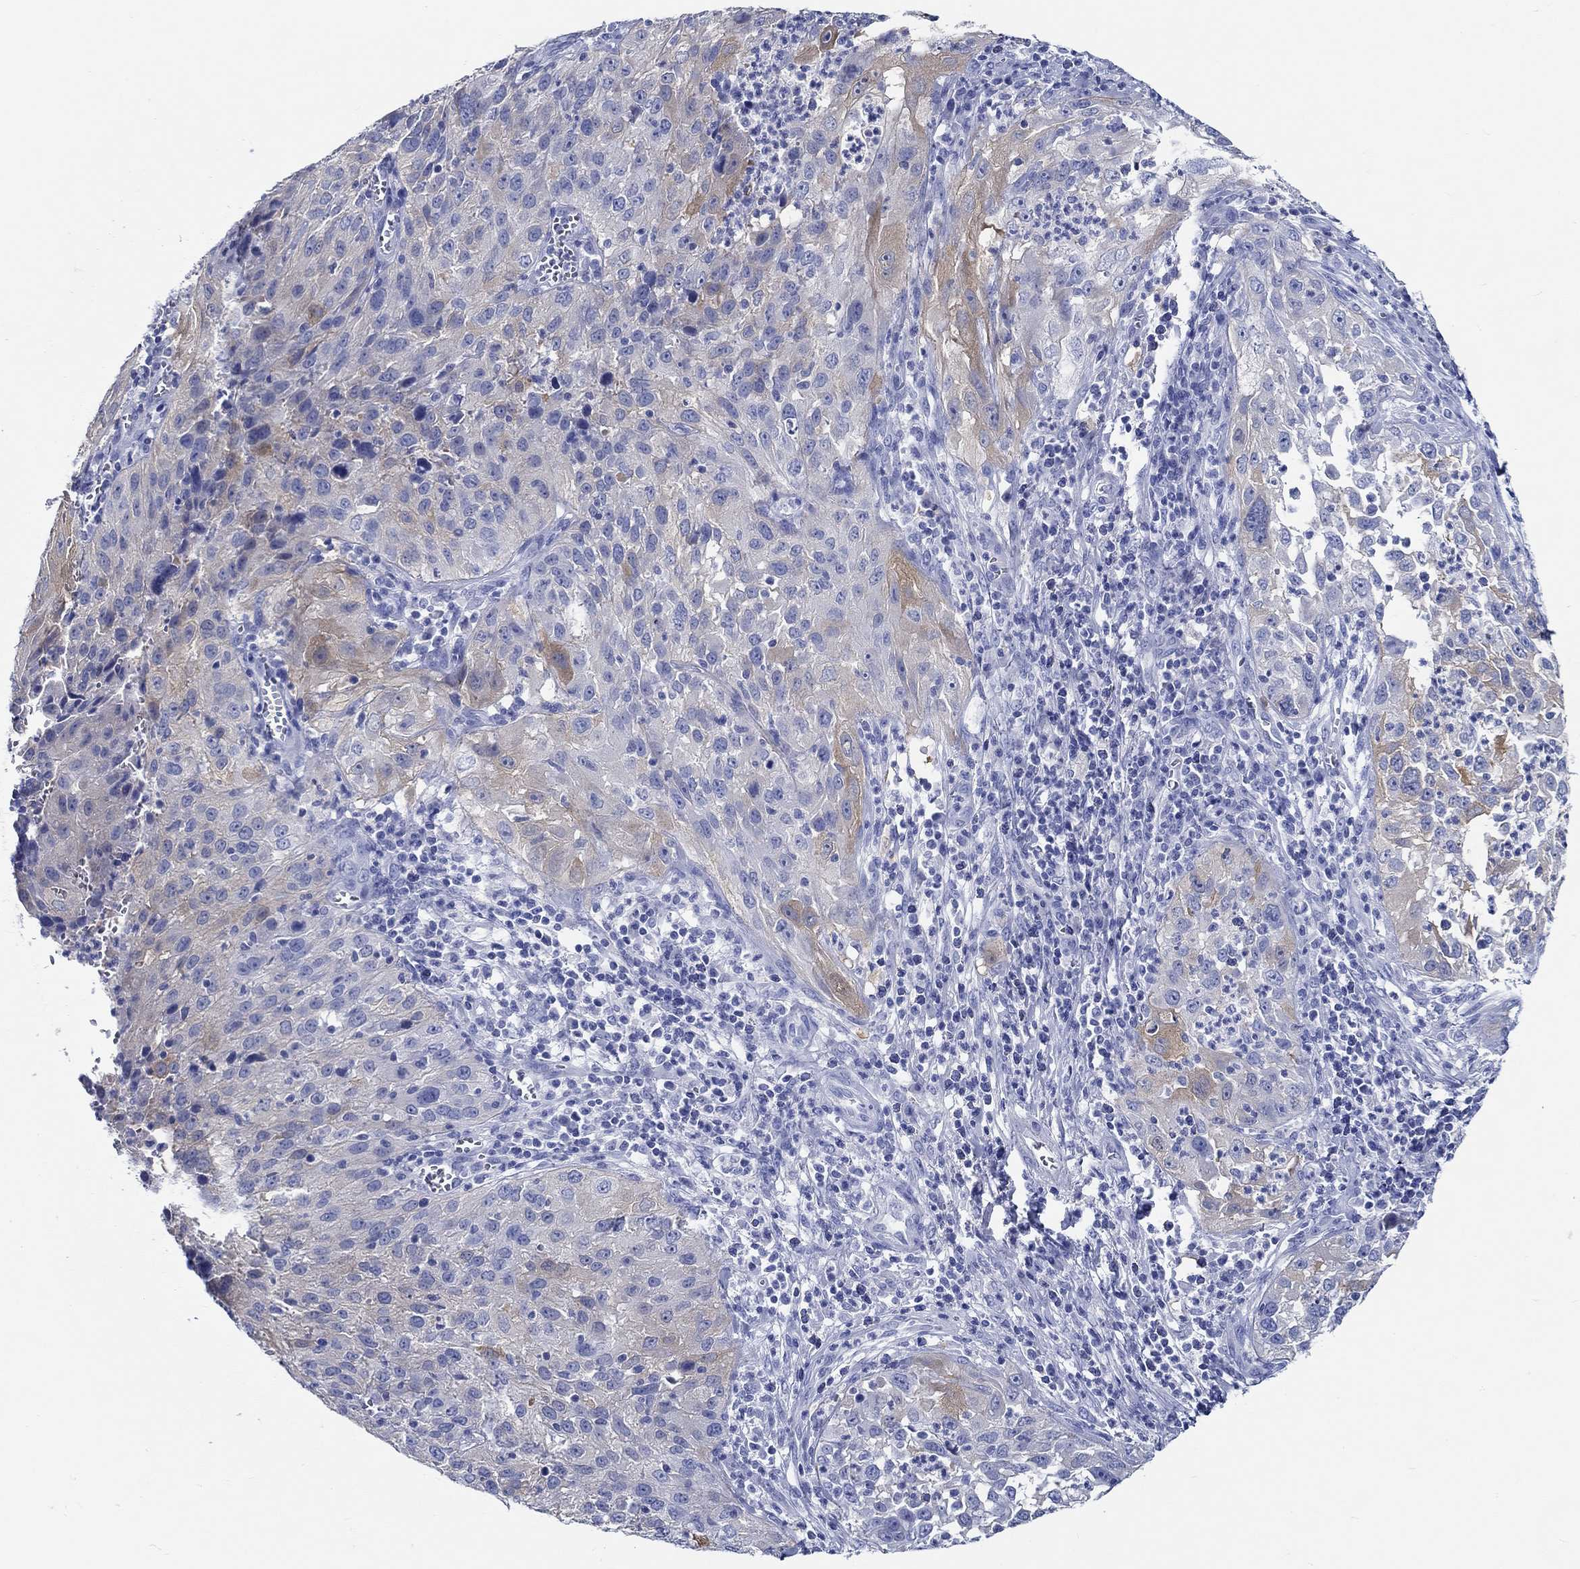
{"staining": {"intensity": "moderate", "quantity": "<25%", "location": "cytoplasmic/membranous"}, "tissue": "cervical cancer", "cell_type": "Tumor cells", "image_type": "cancer", "snomed": [{"axis": "morphology", "description": "Squamous cell carcinoma, NOS"}, {"axis": "topography", "description": "Cervix"}], "caption": "IHC (DAB (3,3'-diaminobenzidine)) staining of human cervical squamous cell carcinoma demonstrates moderate cytoplasmic/membranous protein expression in approximately <25% of tumor cells.", "gene": "FBXO2", "patient": {"sex": "female", "age": 32}}